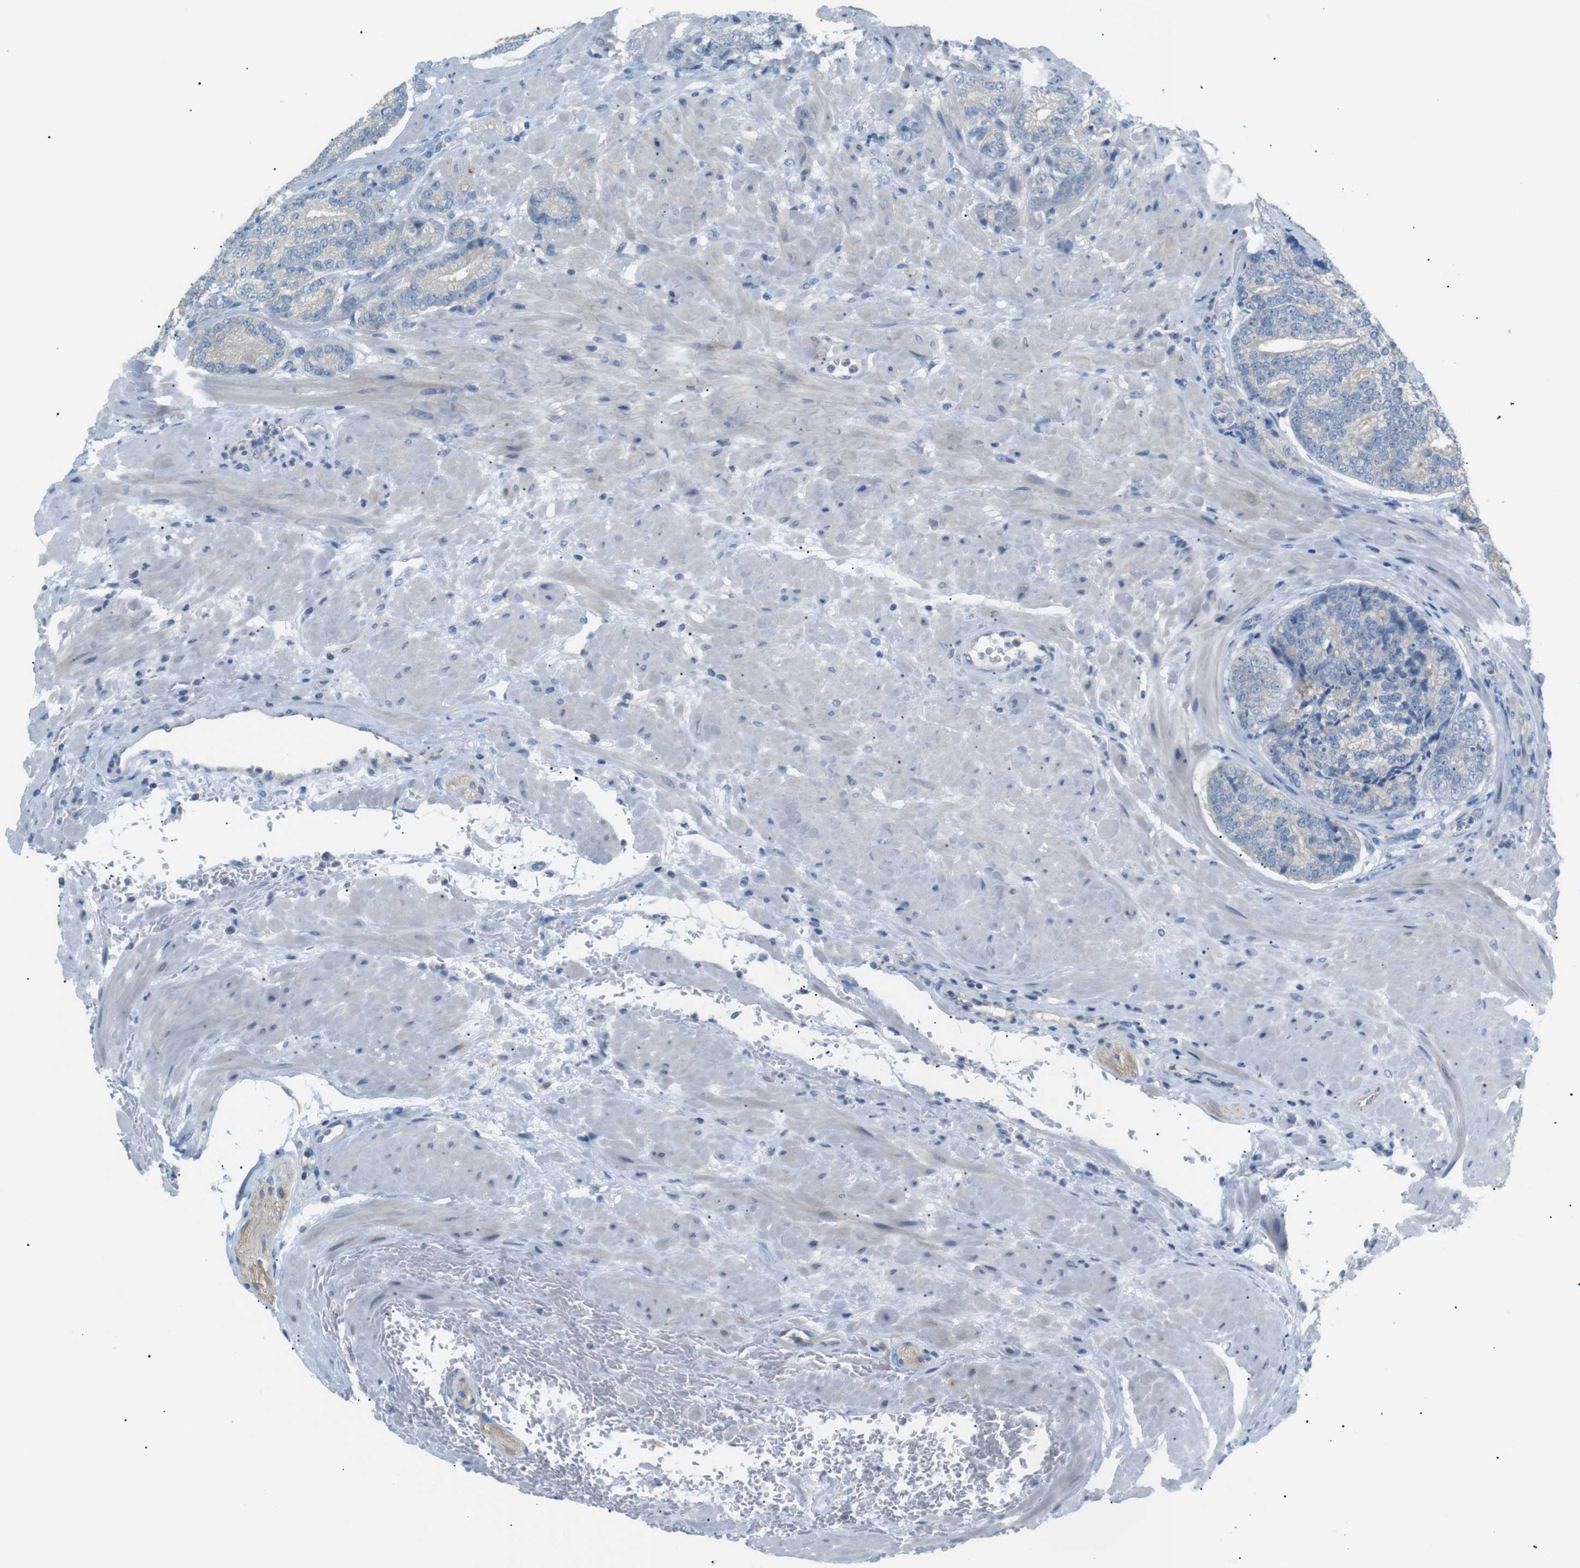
{"staining": {"intensity": "negative", "quantity": "none", "location": "none"}, "tissue": "prostate cancer", "cell_type": "Tumor cells", "image_type": "cancer", "snomed": [{"axis": "morphology", "description": "Adenocarcinoma, High grade"}, {"axis": "topography", "description": "Prostate"}], "caption": "High power microscopy histopathology image of an immunohistochemistry photomicrograph of high-grade adenocarcinoma (prostate), revealing no significant staining in tumor cells.", "gene": "CDH26", "patient": {"sex": "male", "age": 61}}